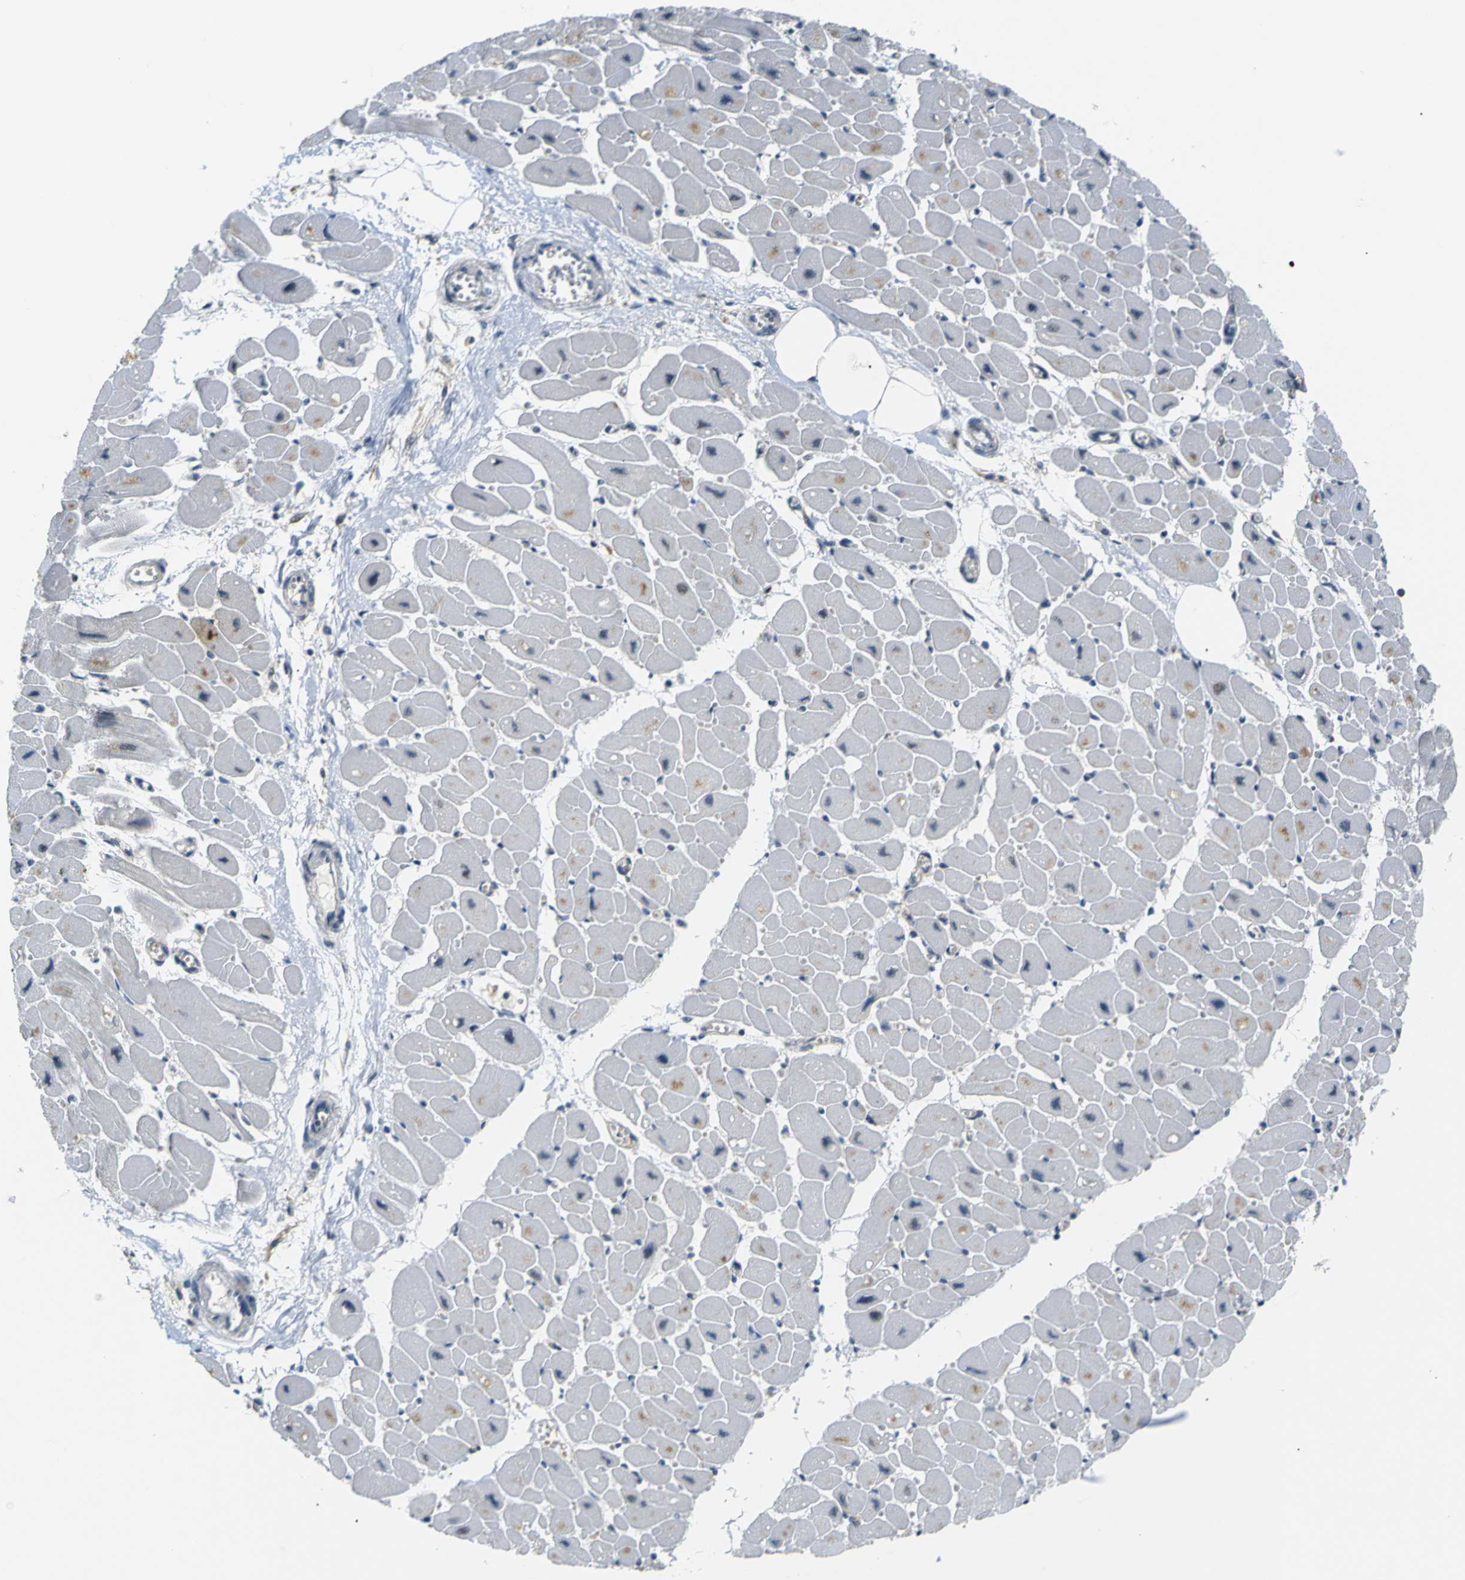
{"staining": {"intensity": "weak", "quantity": "<25%", "location": "cytoplasmic/membranous"}, "tissue": "heart muscle", "cell_type": "Cardiomyocytes", "image_type": "normal", "snomed": [{"axis": "morphology", "description": "Normal tissue, NOS"}, {"axis": "topography", "description": "Heart"}], "caption": "Heart muscle stained for a protein using immunohistochemistry exhibits no staining cardiomyocytes.", "gene": "SKP1", "patient": {"sex": "female", "age": 54}}